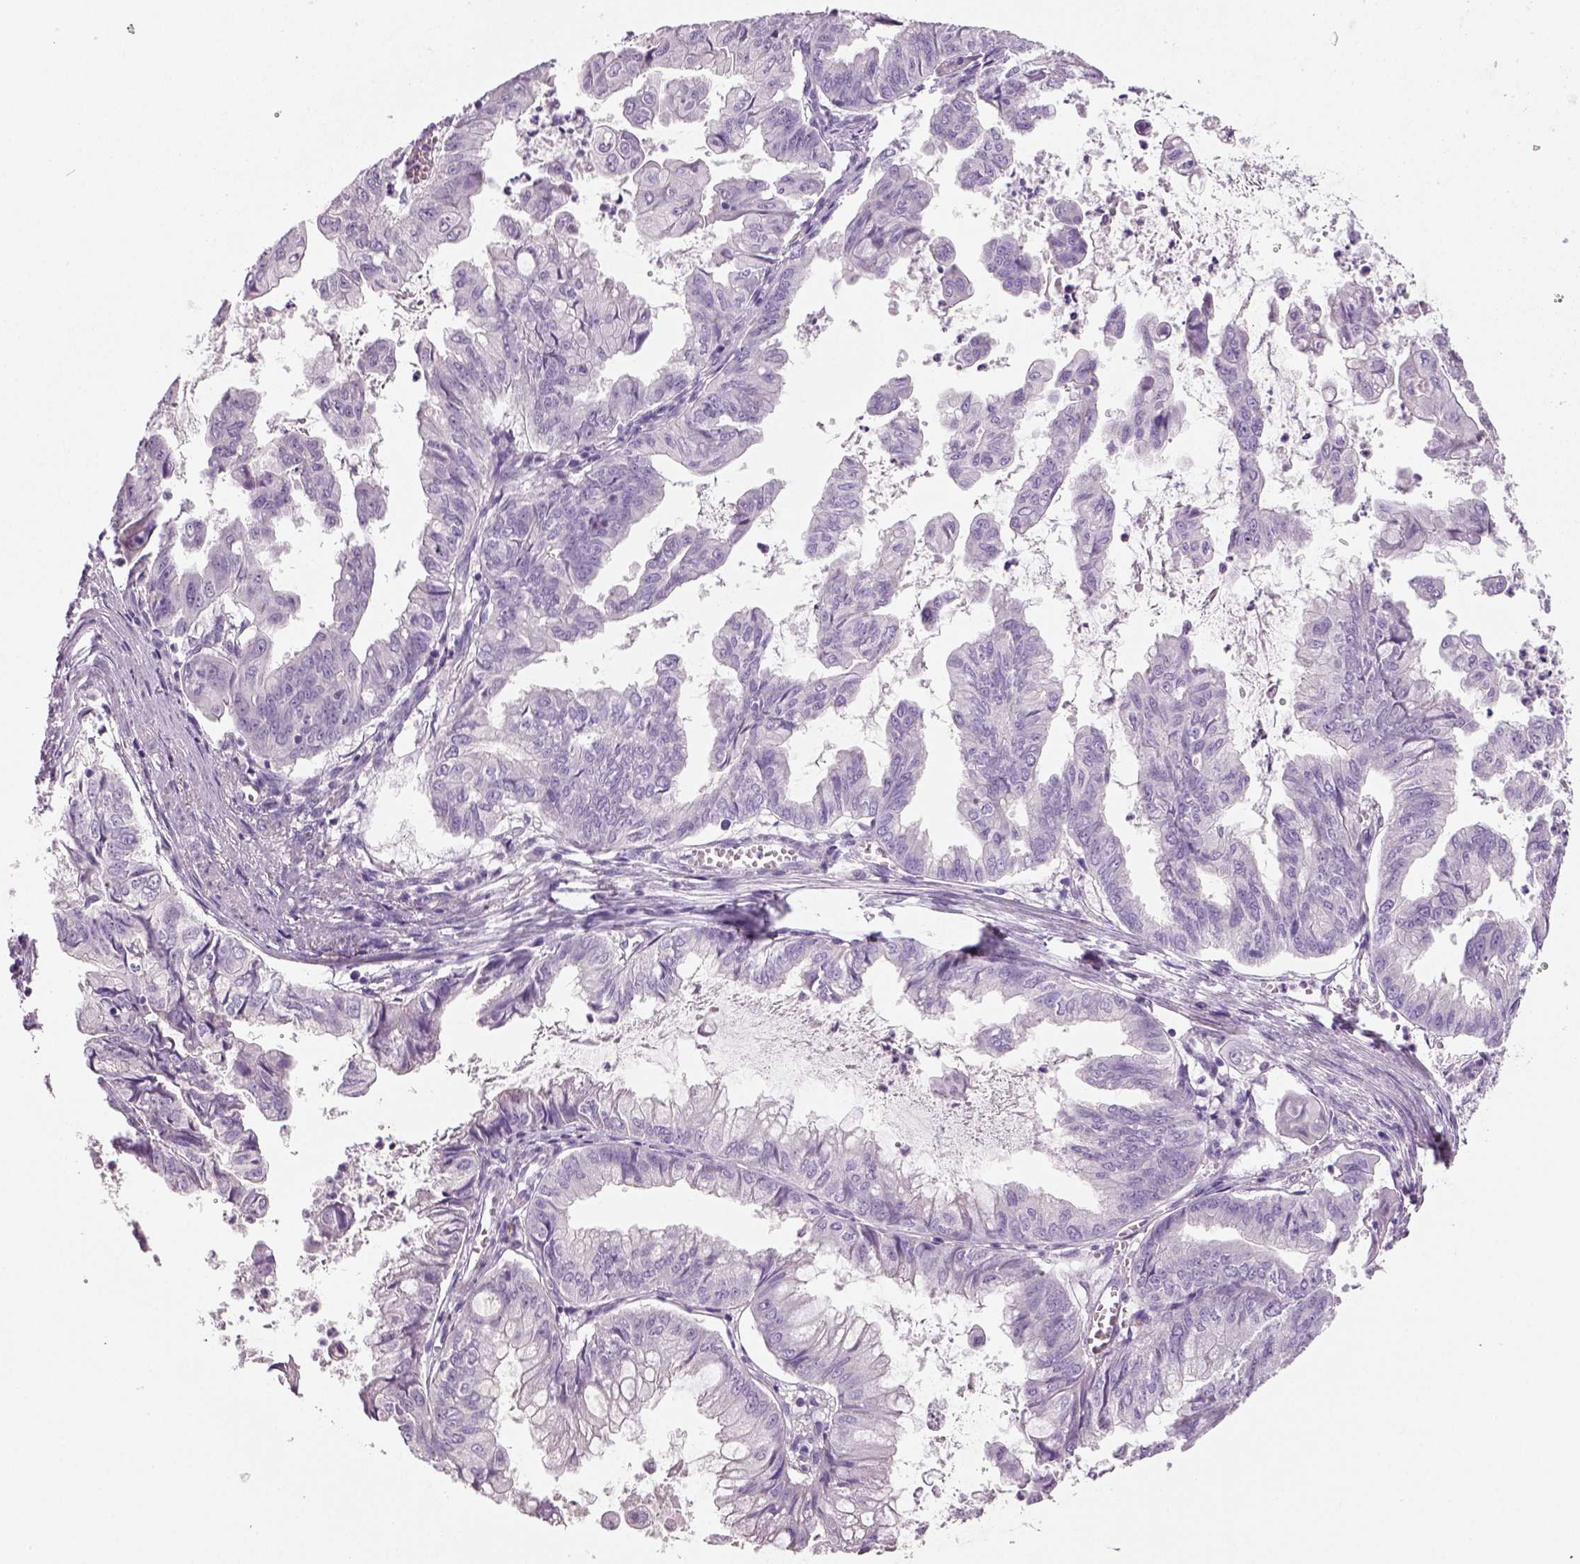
{"staining": {"intensity": "negative", "quantity": "none", "location": "none"}, "tissue": "stomach cancer", "cell_type": "Tumor cells", "image_type": "cancer", "snomed": [{"axis": "morphology", "description": "Adenocarcinoma, NOS"}, {"axis": "topography", "description": "Stomach, upper"}], "caption": "This is a image of immunohistochemistry (IHC) staining of stomach cancer (adenocarcinoma), which shows no staining in tumor cells.", "gene": "TSPAN7", "patient": {"sex": "male", "age": 80}}